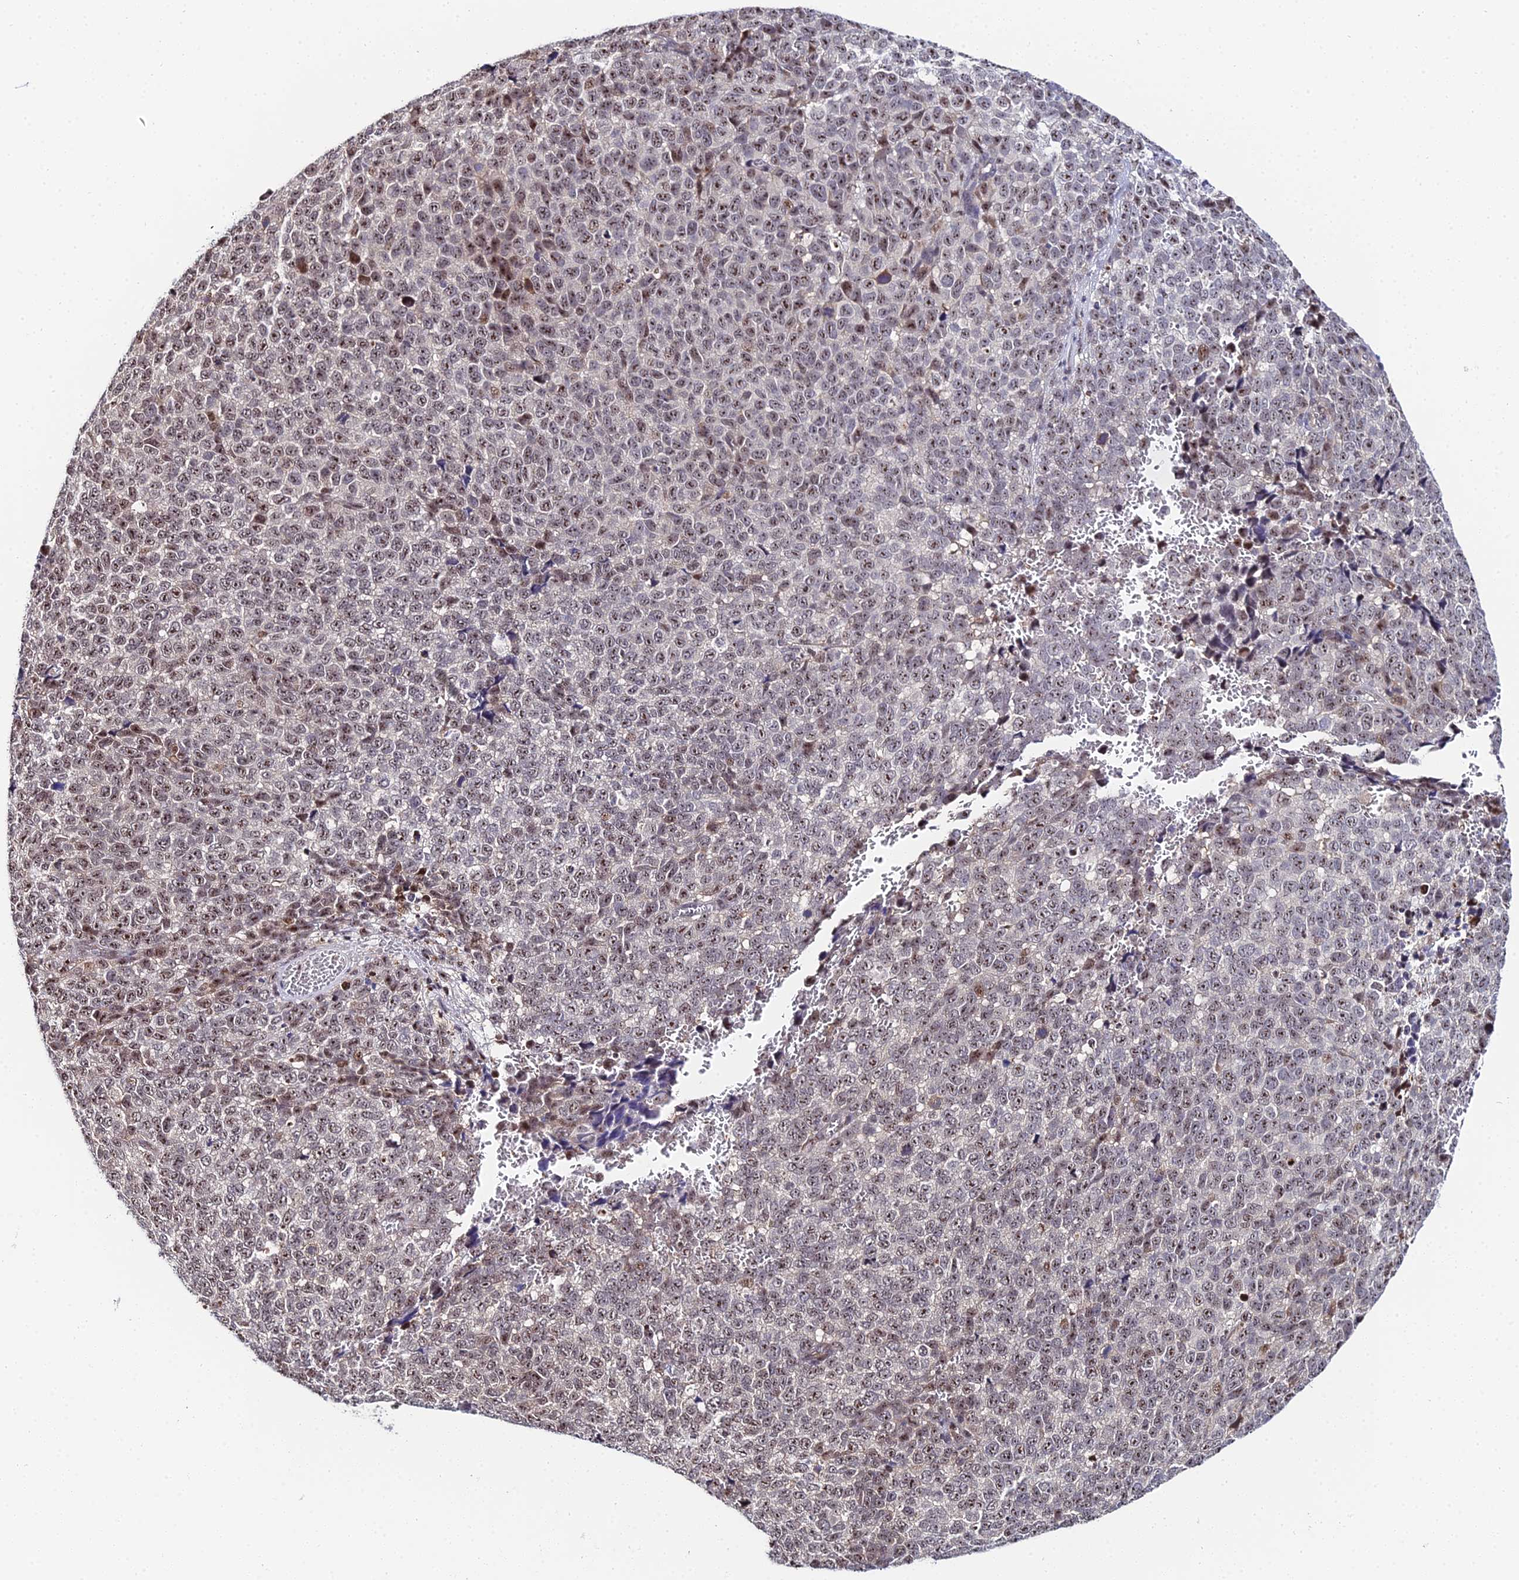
{"staining": {"intensity": "moderate", "quantity": ">75%", "location": "nuclear"}, "tissue": "melanoma", "cell_type": "Tumor cells", "image_type": "cancer", "snomed": [{"axis": "morphology", "description": "Malignant melanoma, NOS"}, {"axis": "topography", "description": "Nose, NOS"}], "caption": "Protein staining of melanoma tissue reveals moderate nuclear positivity in approximately >75% of tumor cells.", "gene": "TIFA", "patient": {"sex": "female", "age": 48}}